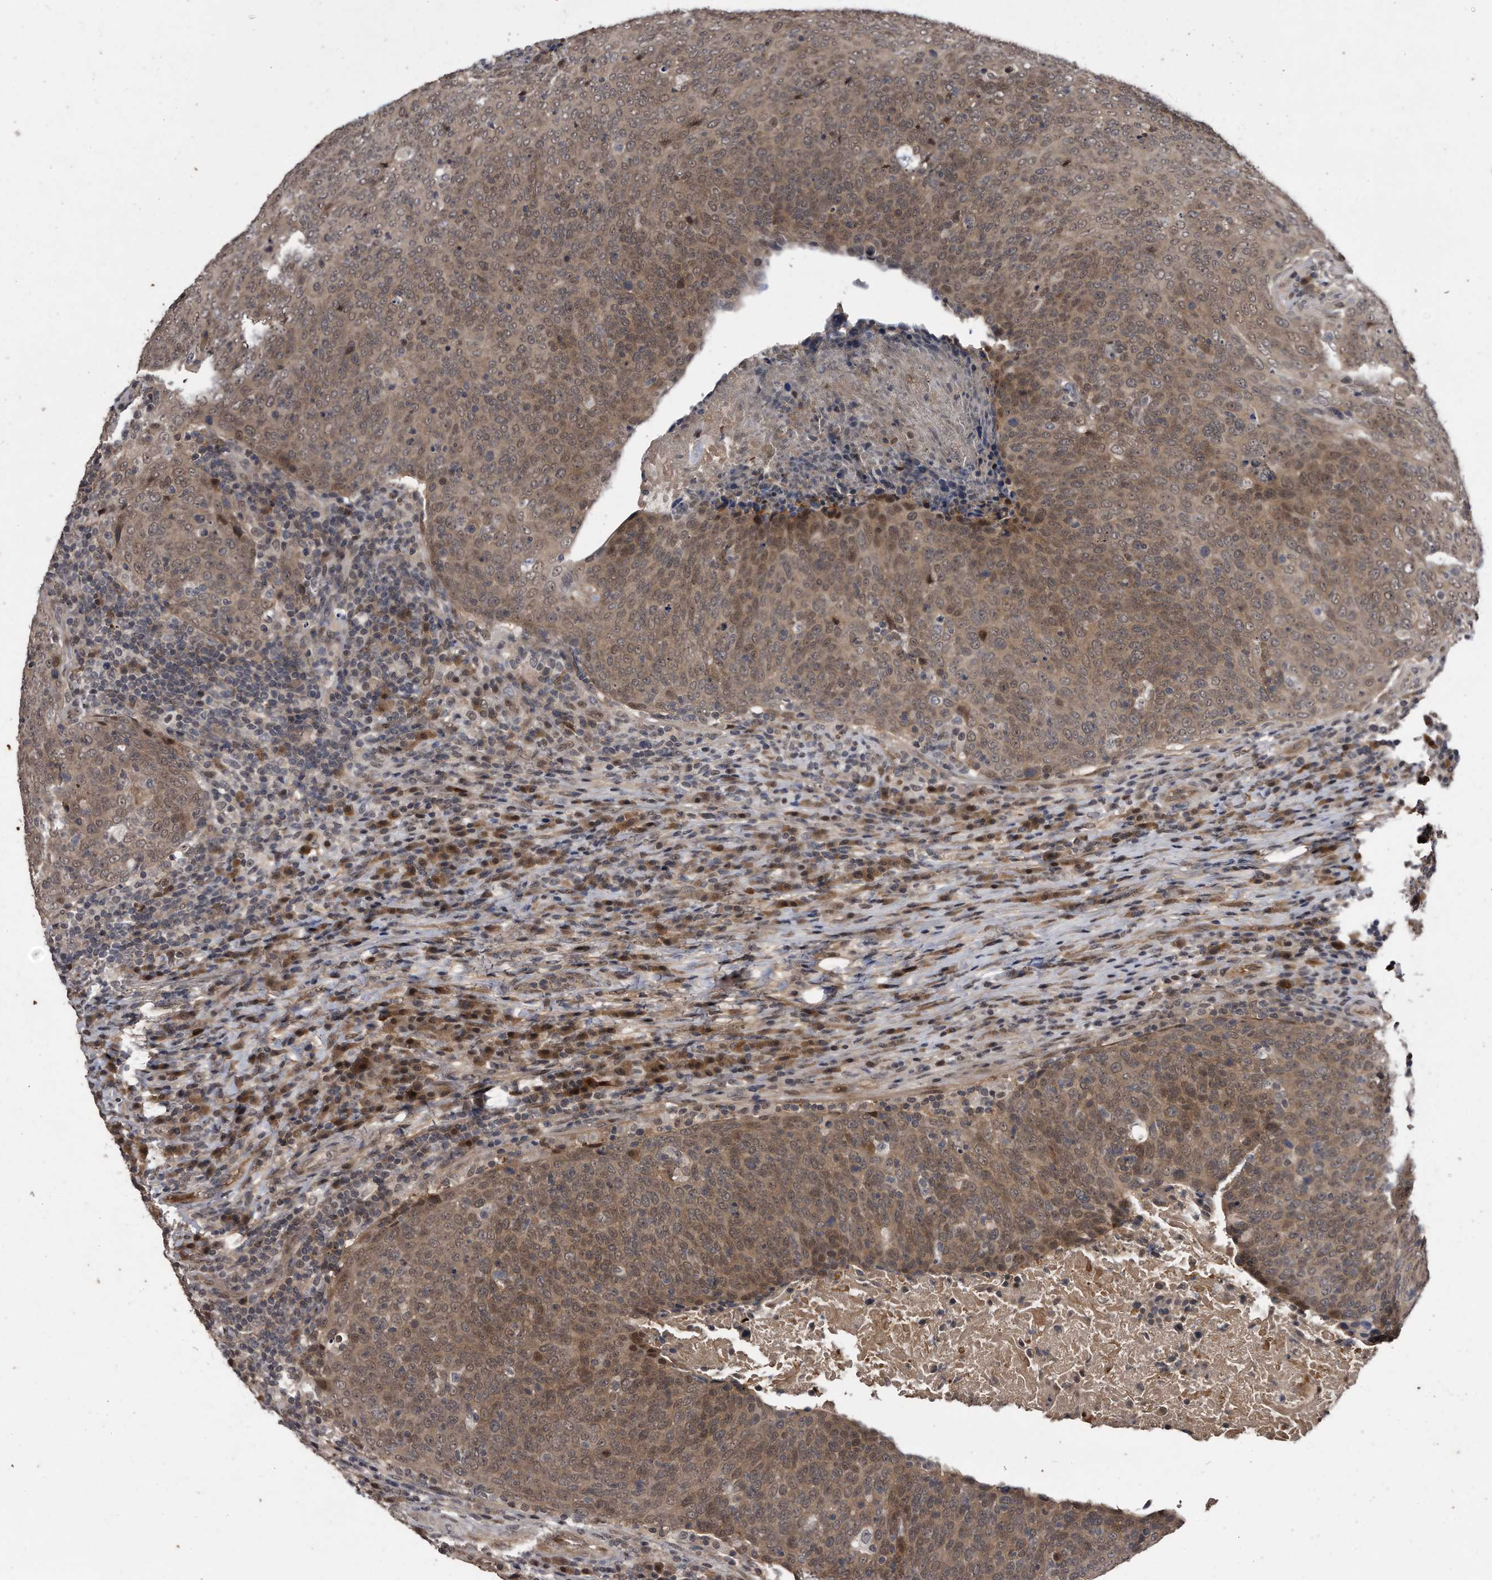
{"staining": {"intensity": "moderate", "quantity": ">75%", "location": "cytoplasmic/membranous,nuclear"}, "tissue": "head and neck cancer", "cell_type": "Tumor cells", "image_type": "cancer", "snomed": [{"axis": "morphology", "description": "Squamous cell carcinoma, NOS"}, {"axis": "morphology", "description": "Squamous cell carcinoma, metastatic, NOS"}, {"axis": "topography", "description": "Lymph node"}, {"axis": "topography", "description": "Head-Neck"}], "caption": "Protein expression analysis of human head and neck cancer (metastatic squamous cell carcinoma) reveals moderate cytoplasmic/membranous and nuclear staining in about >75% of tumor cells. The protein of interest is stained brown, and the nuclei are stained in blue (DAB IHC with brightfield microscopy, high magnification).", "gene": "RAD23B", "patient": {"sex": "male", "age": 62}}